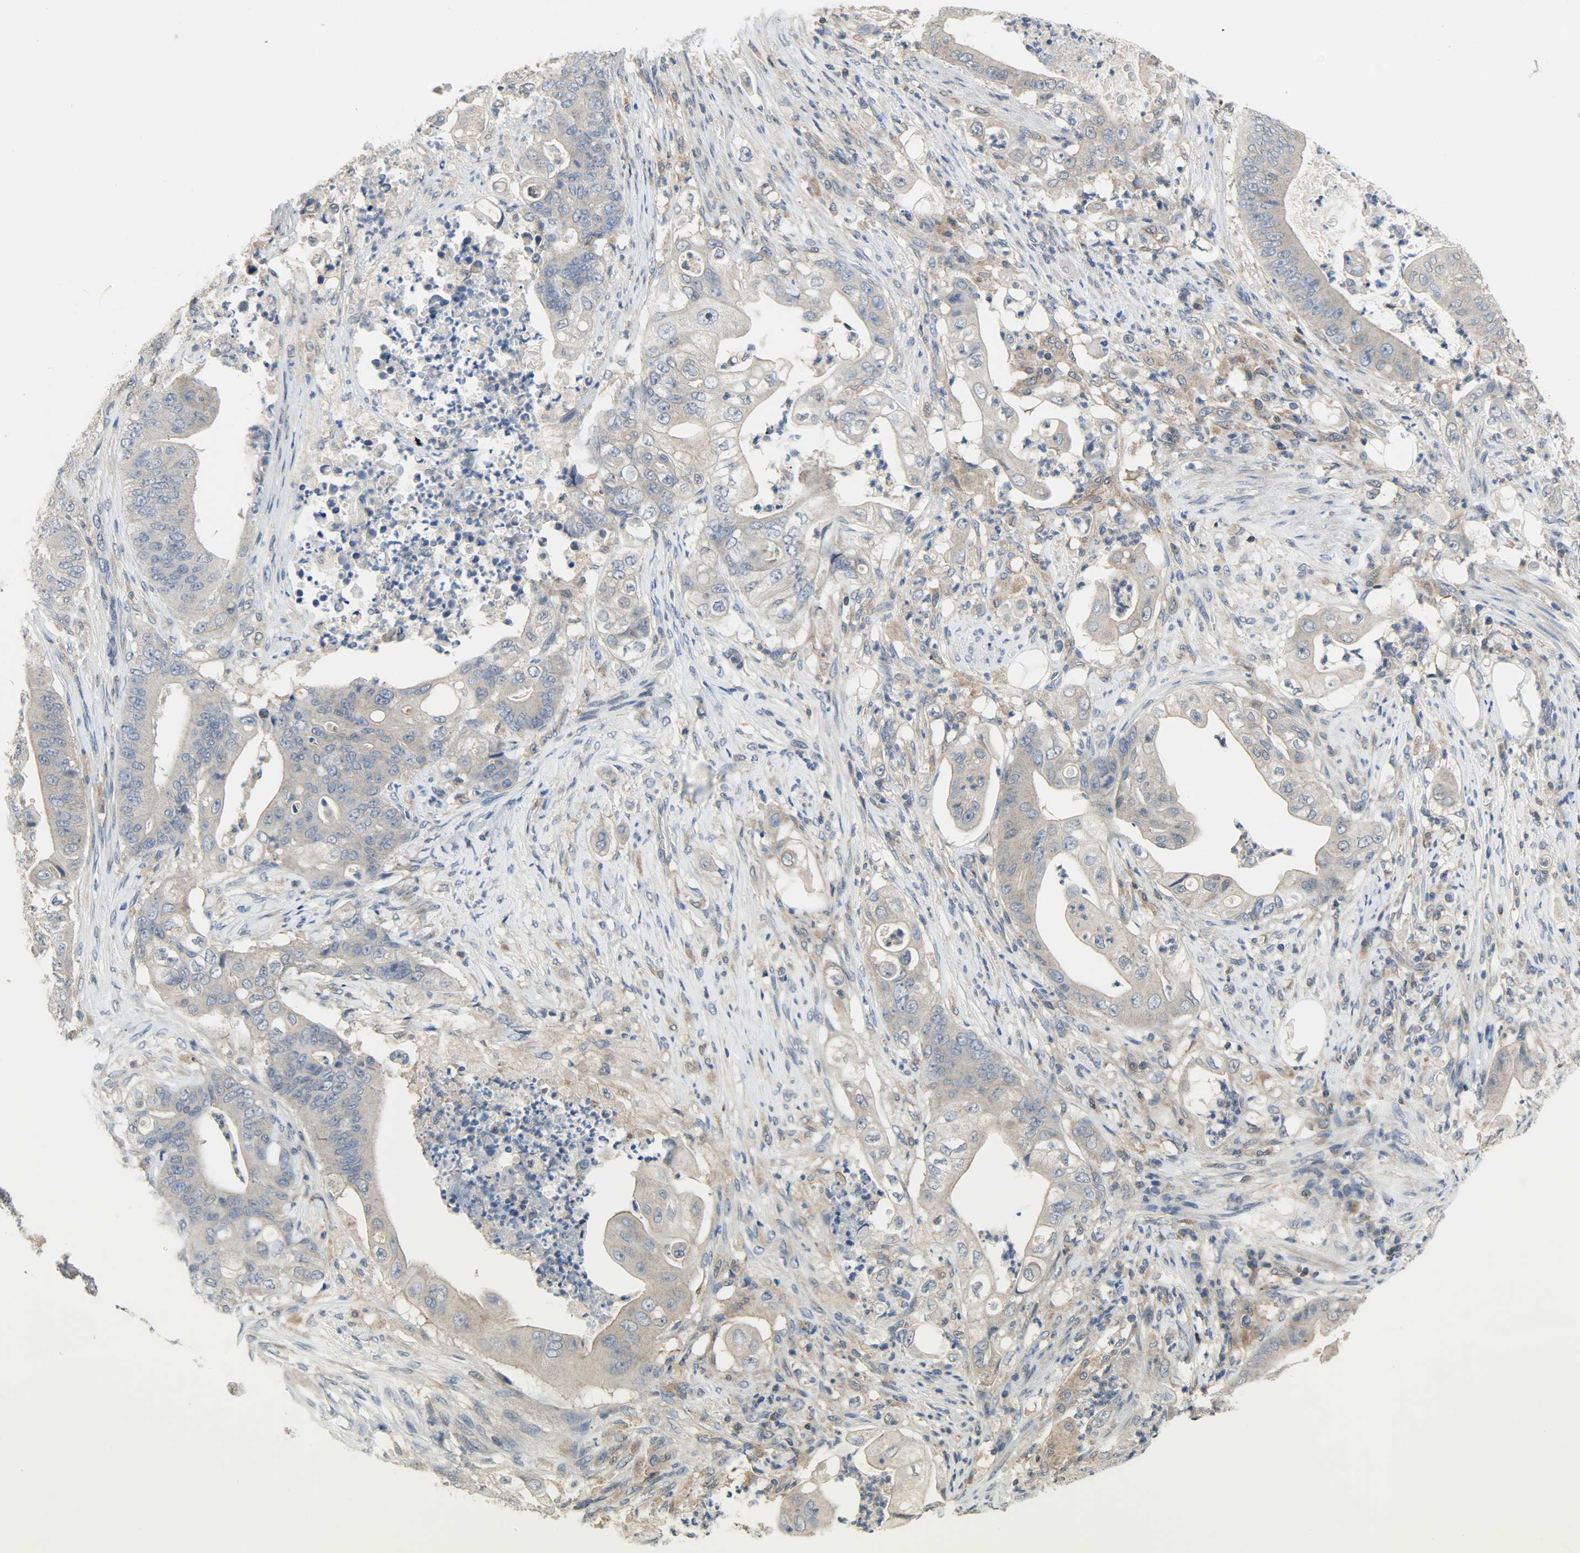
{"staining": {"intensity": "moderate", "quantity": ">75%", "location": "cytoplasmic/membranous"}, "tissue": "stomach cancer", "cell_type": "Tumor cells", "image_type": "cancer", "snomed": [{"axis": "morphology", "description": "Adenocarcinoma, NOS"}, {"axis": "topography", "description": "Stomach"}], "caption": "A medium amount of moderate cytoplasmic/membranous positivity is present in about >75% of tumor cells in adenocarcinoma (stomach) tissue.", "gene": "TRIM21", "patient": {"sex": "female", "age": 73}}